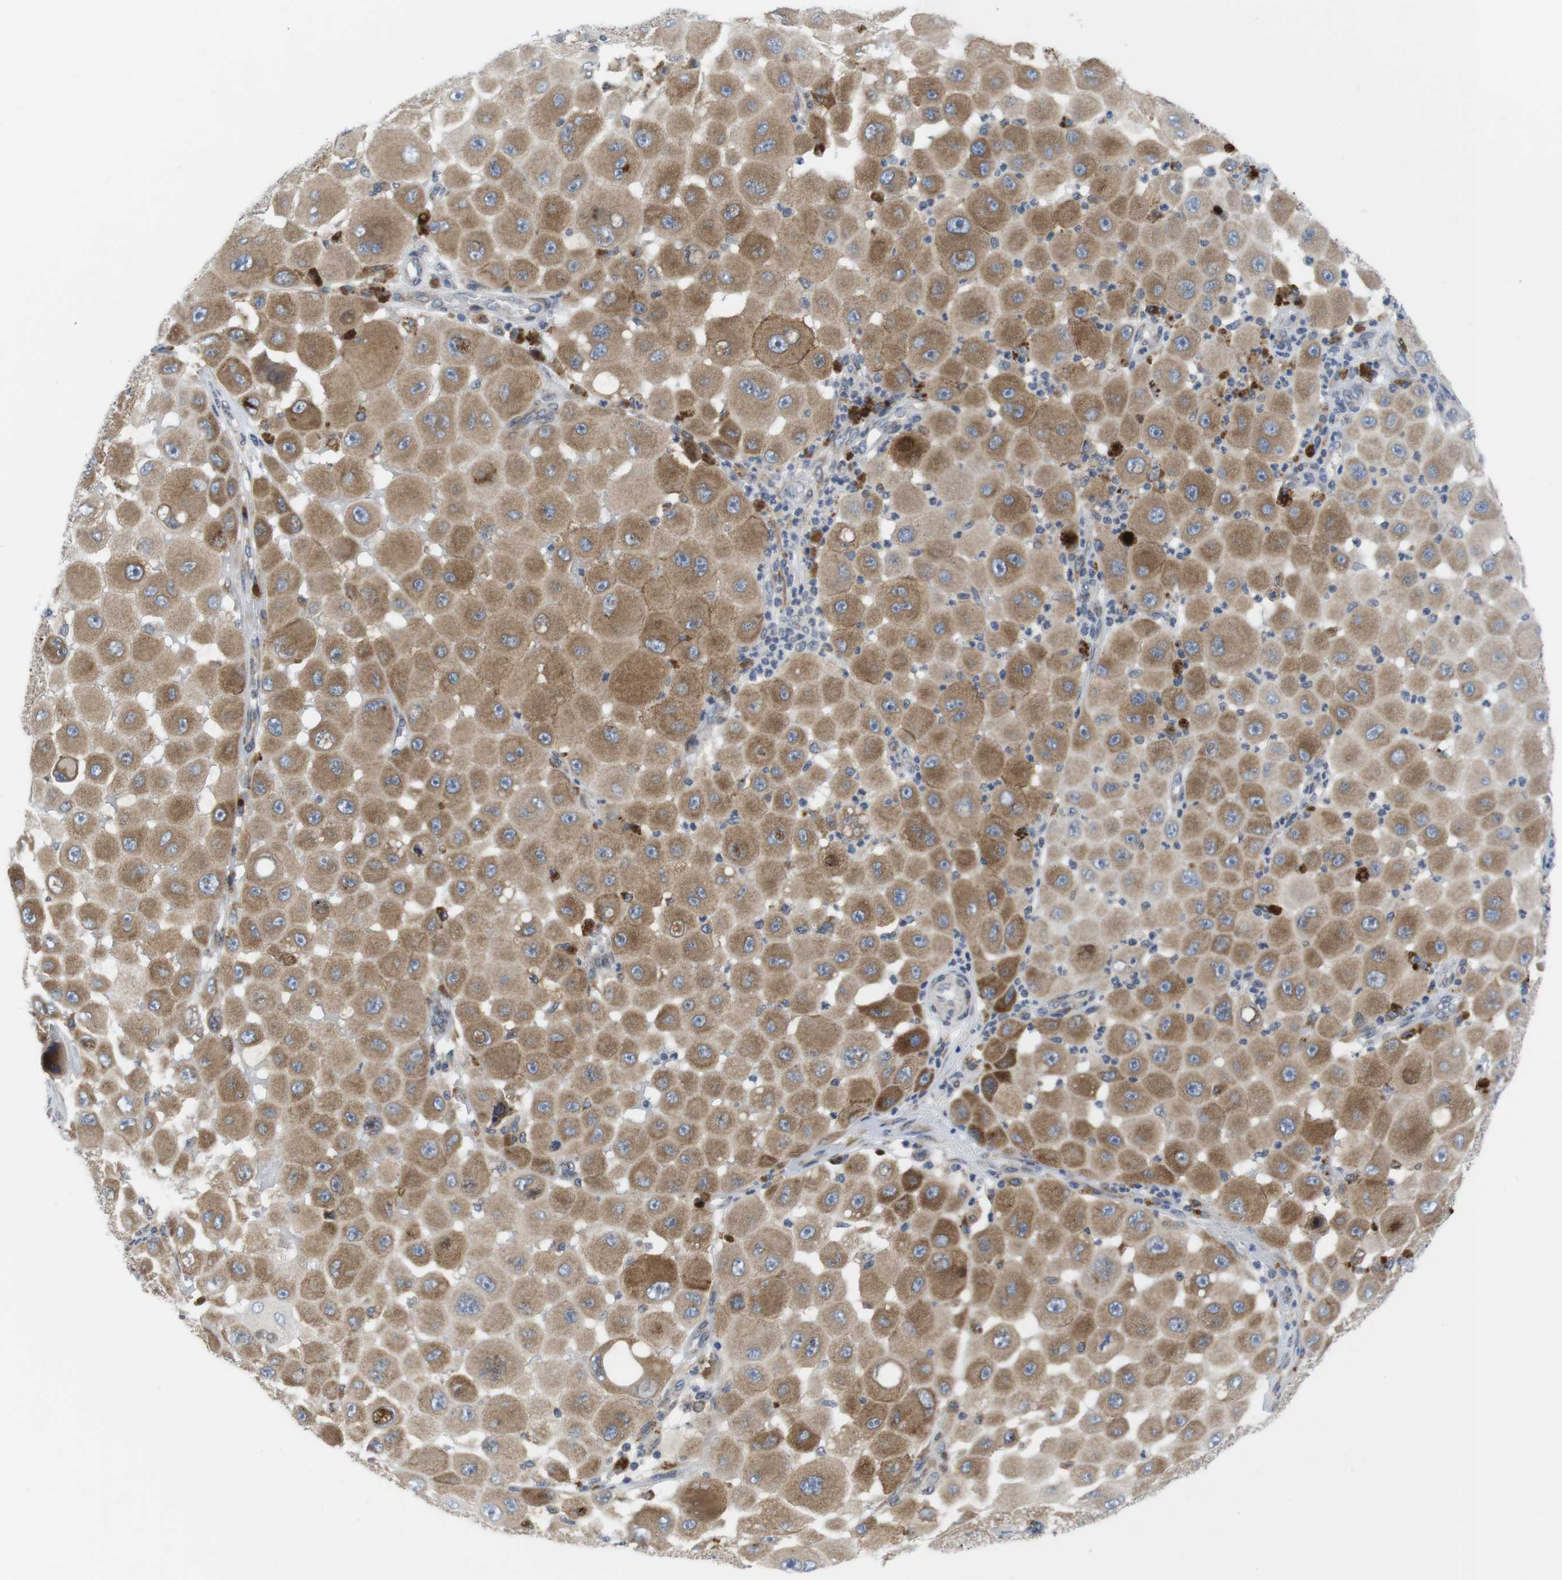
{"staining": {"intensity": "moderate", "quantity": ">75%", "location": "cytoplasmic/membranous"}, "tissue": "melanoma", "cell_type": "Tumor cells", "image_type": "cancer", "snomed": [{"axis": "morphology", "description": "Malignant melanoma, NOS"}, {"axis": "topography", "description": "Skin"}], "caption": "The immunohistochemical stain shows moderate cytoplasmic/membranous positivity in tumor cells of melanoma tissue.", "gene": "ERGIC3", "patient": {"sex": "female", "age": 81}}